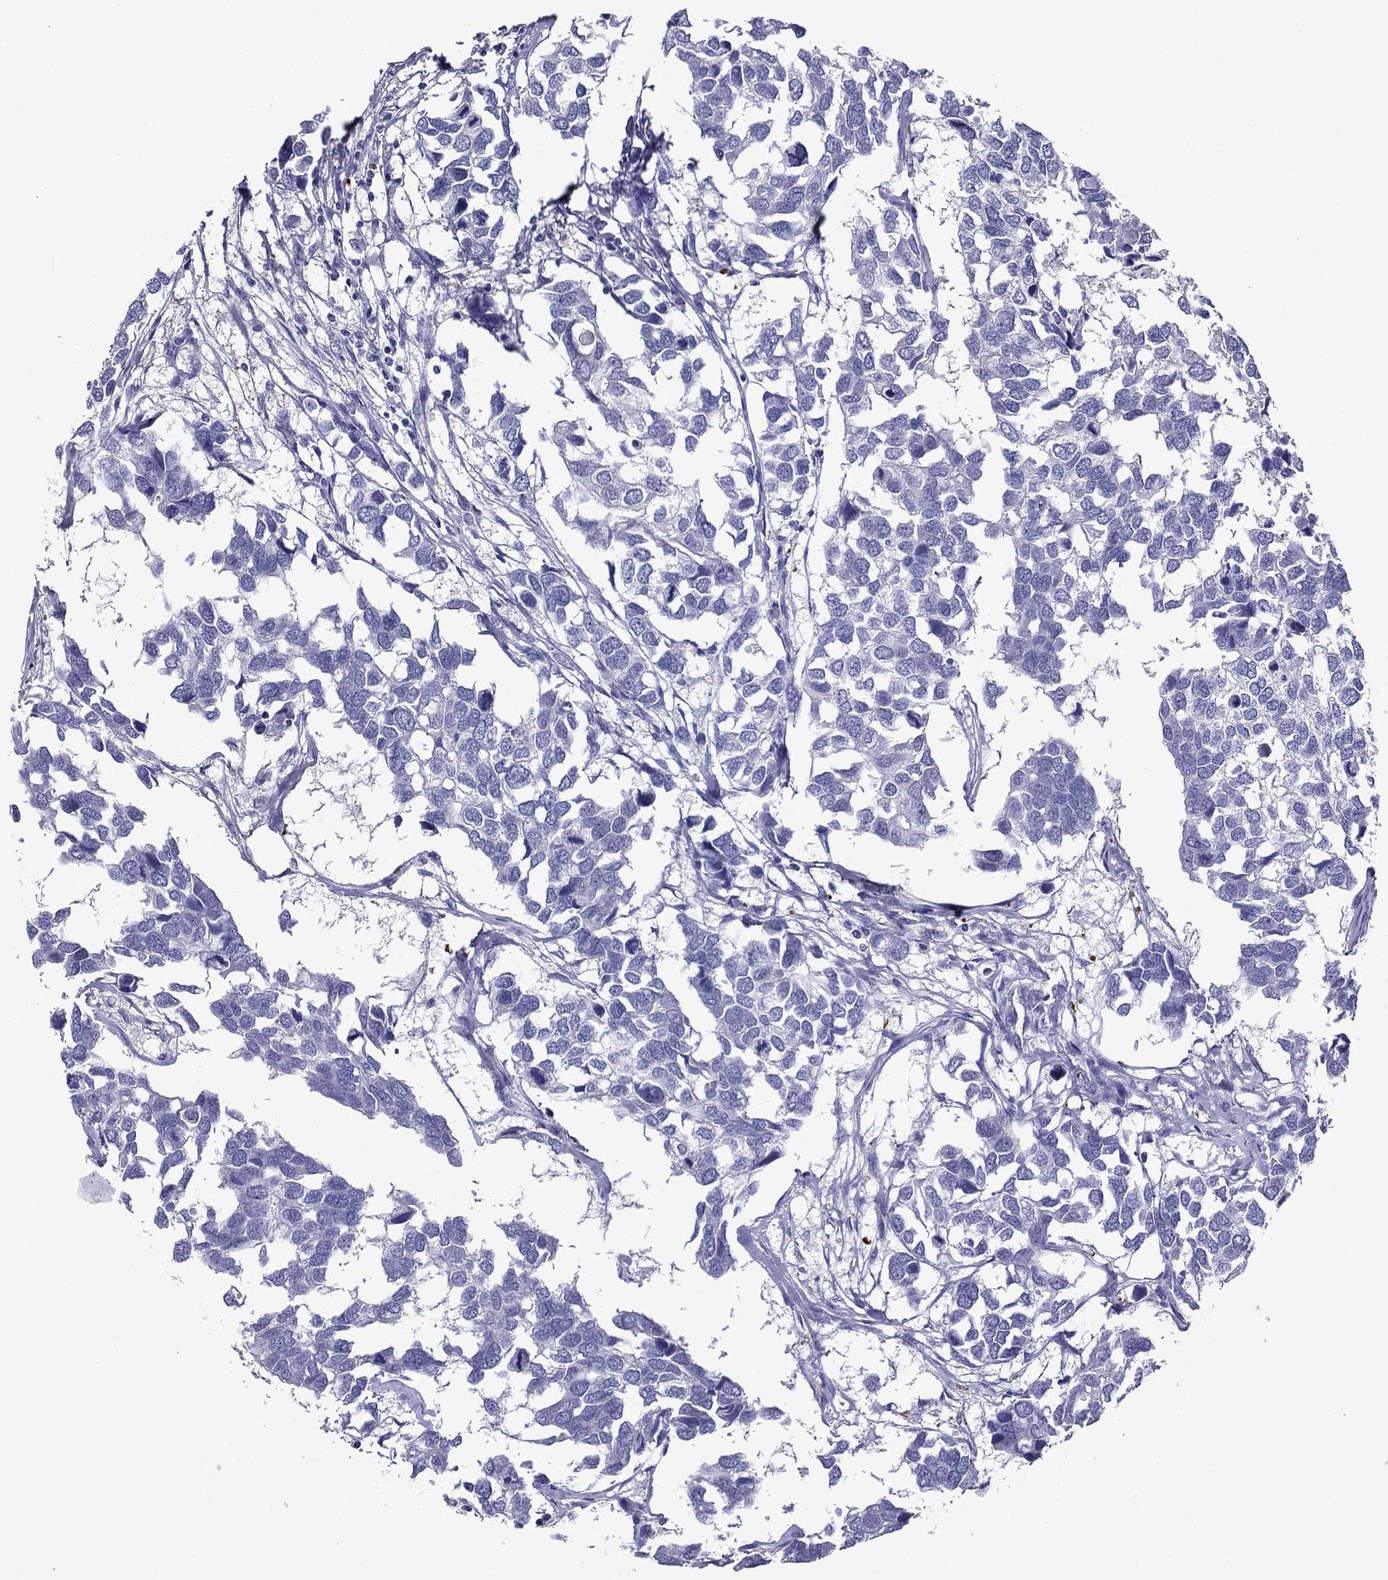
{"staining": {"intensity": "negative", "quantity": "none", "location": "none"}, "tissue": "breast cancer", "cell_type": "Tumor cells", "image_type": "cancer", "snomed": [{"axis": "morphology", "description": "Duct carcinoma"}, {"axis": "topography", "description": "Breast"}], "caption": "Tumor cells show no significant positivity in intraductal carcinoma (breast).", "gene": "CNDP1", "patient": {"sex": "female", "age": 83}}